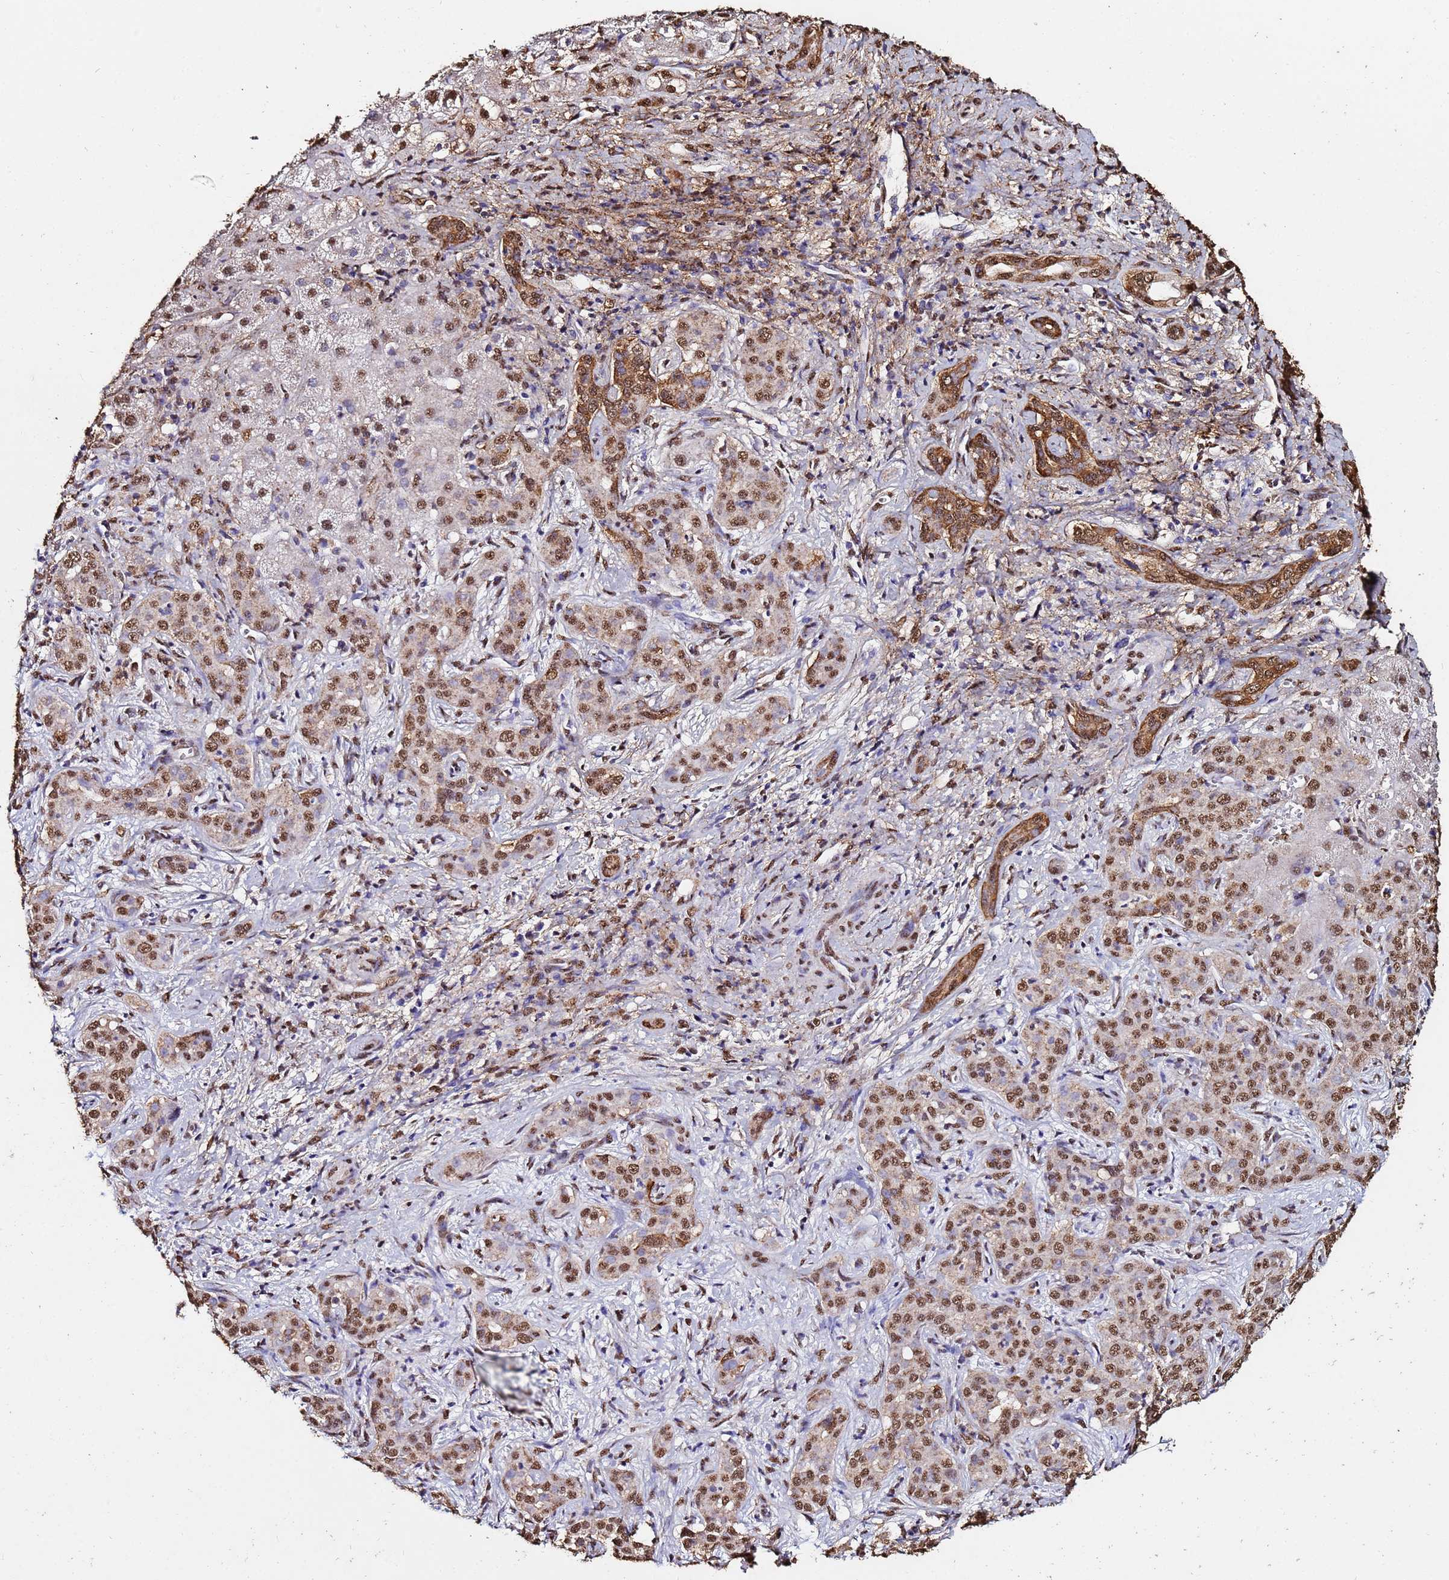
{"staining": {"intensity": "moderate", "quantity": ">75%", "location": "nuclear"}, "tissue": "liver cancer", "cell_type": "Tumor cells", "image_type": "cancer", "snomed": [{"axis": "morphology", "description": "Carcinoma, Hepatocellular, NOS"}, {"axis": "topography", "description": "Liver"}], "caption": "Protein staining shows moderate nuclear staining in approximately >75% of tumor cells in liver hepatocellular carcinoma.", "gene": "TRIP6", "patient": {"sex": "female", "age": 43}}